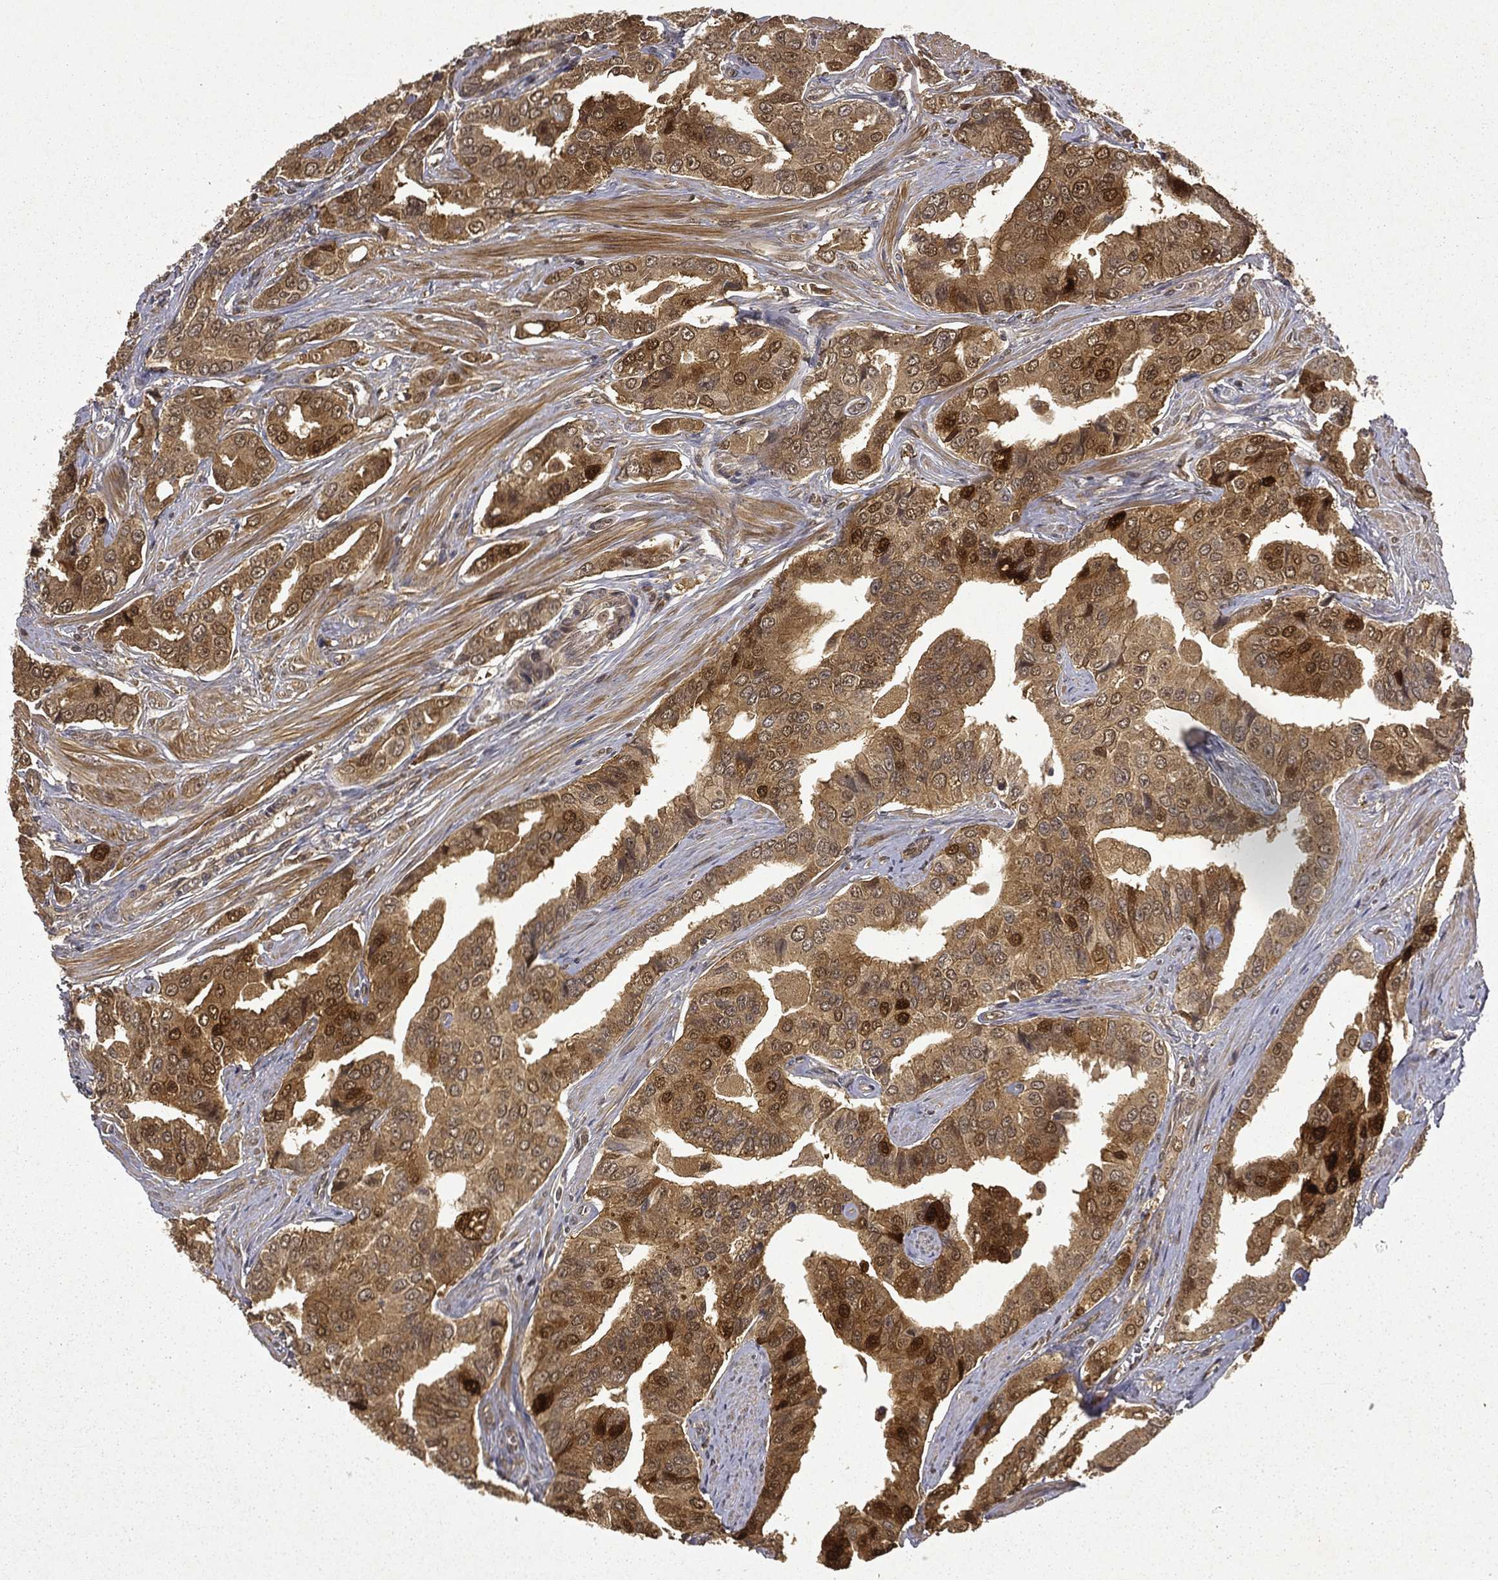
{"staining": {"intensity": "strong", "quantity": "<25%", "location": "cytoplasmic/membranous,nuclear"}, "tissue": "prostate cancer", "cell_type": "Tumor cells", "image_type": "cancer", "snomed": [{"axis": "morphology", "description": "Adenocarcinoma, NOS"}, {"axis": "topography", "description": "Prostate and seminal vesicle, NOS"}, {"axis": "topography", "description": "Prostate"}], "caption": "DAB immunohistochemical staining of human prostate cancer (adenocarcinoma) exhibits strong cytoplasmic/membranous and nuclear protein positivity in approximately <25% of tumor cells.", "gene": "FGD1", "patient": {"sex": "male", "age": 69}}